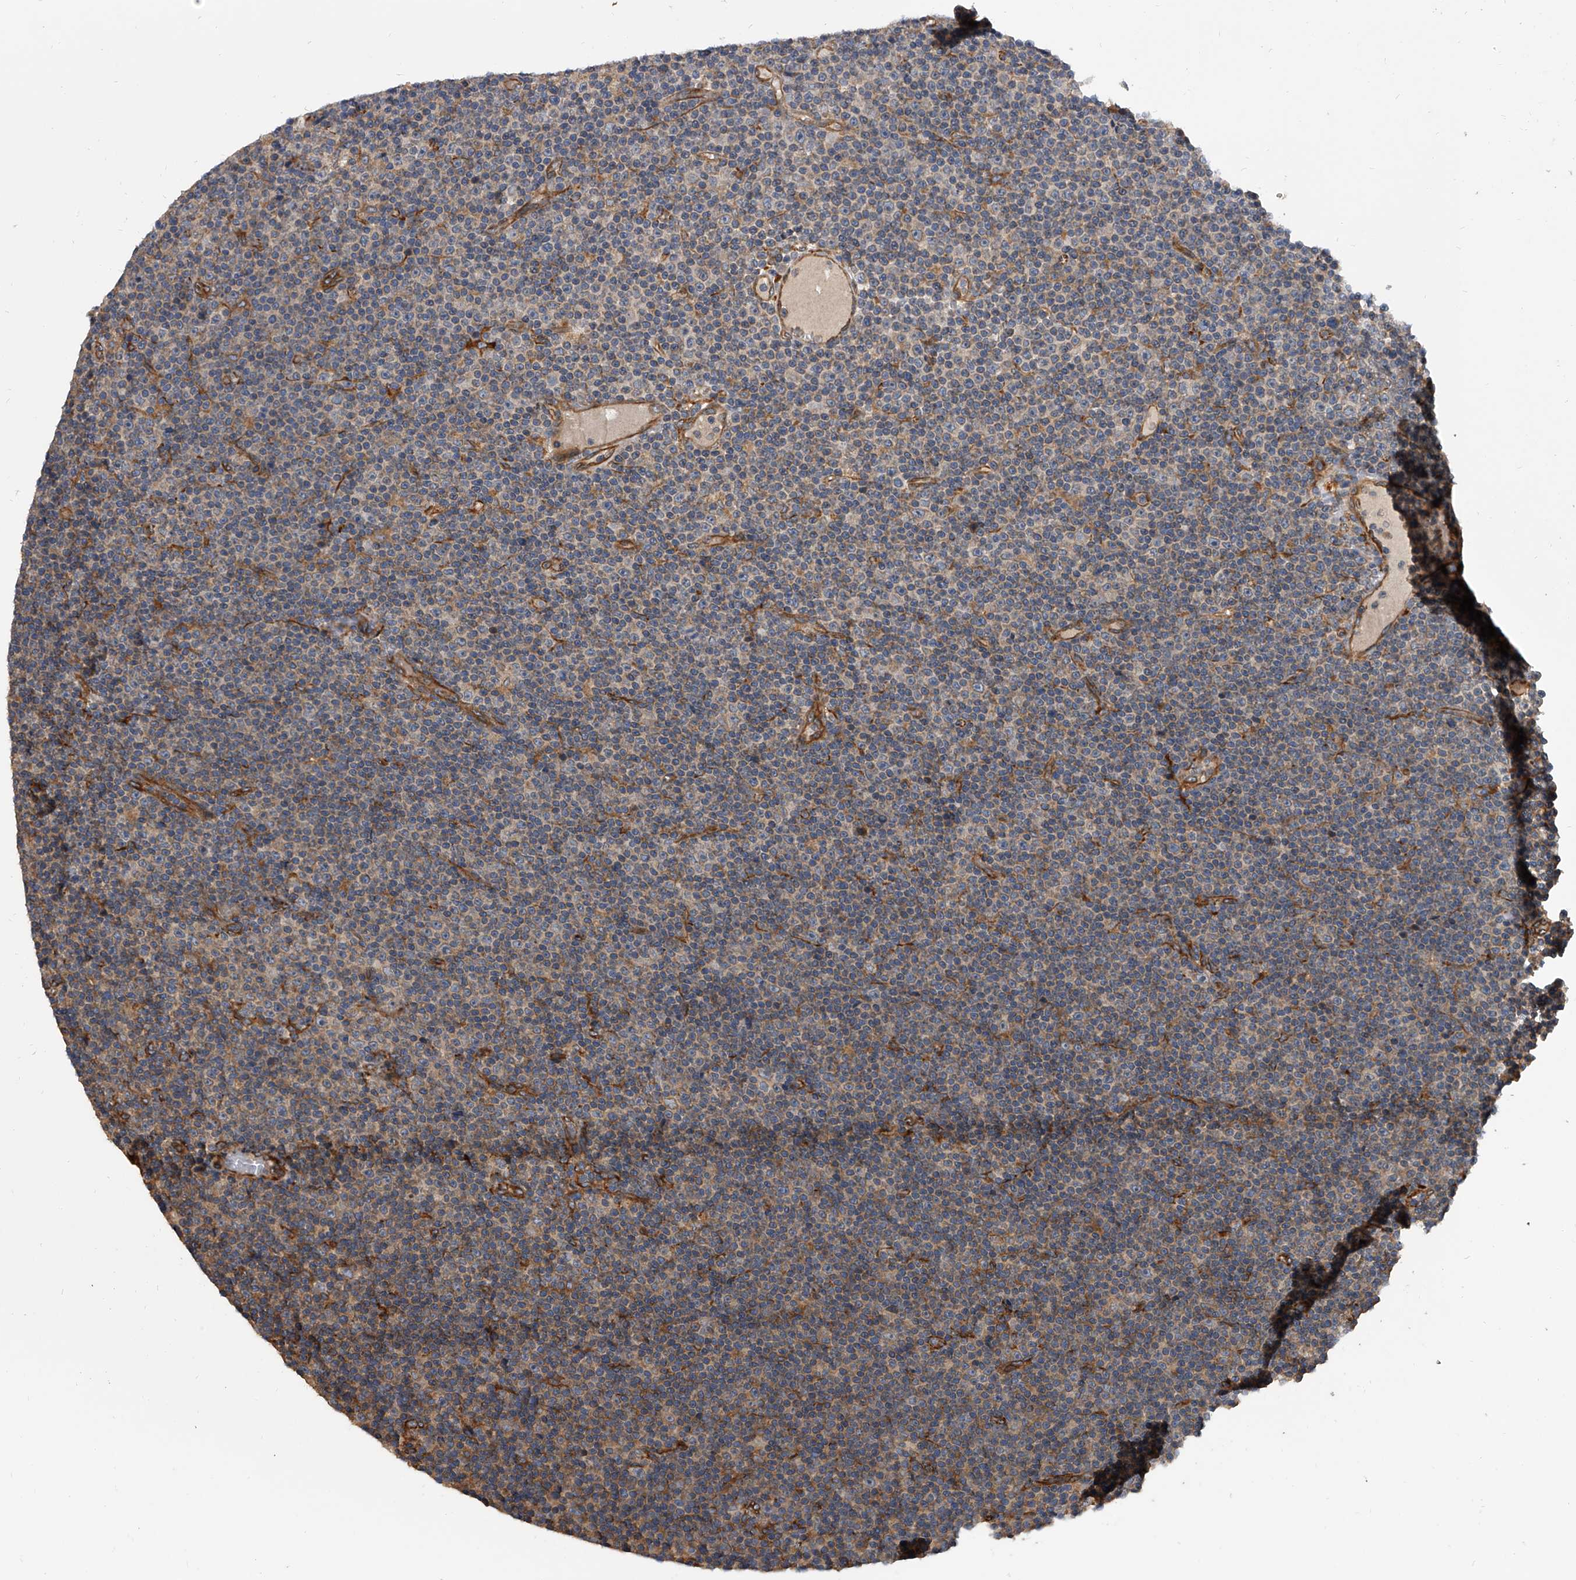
{"staining": {"intensity": "negative", "quantity": "none", "location": "none"}, "tissue": "lymphoma", "cell_type": "Tumor cells", "image_type": "cancer", "snomed": [{"axis": "morphology", "description": "Malignant lymphoma, non-Hodgkin's type, Low grade"}, {"axis": "topography", "description": "Lymph node"}], "caption": "Lymphoma was stained to show a protein in brown. There is no significant expression in tumor cells.", "gene": "EXOC4", "patient": {"sex": "female", "age": 67}}